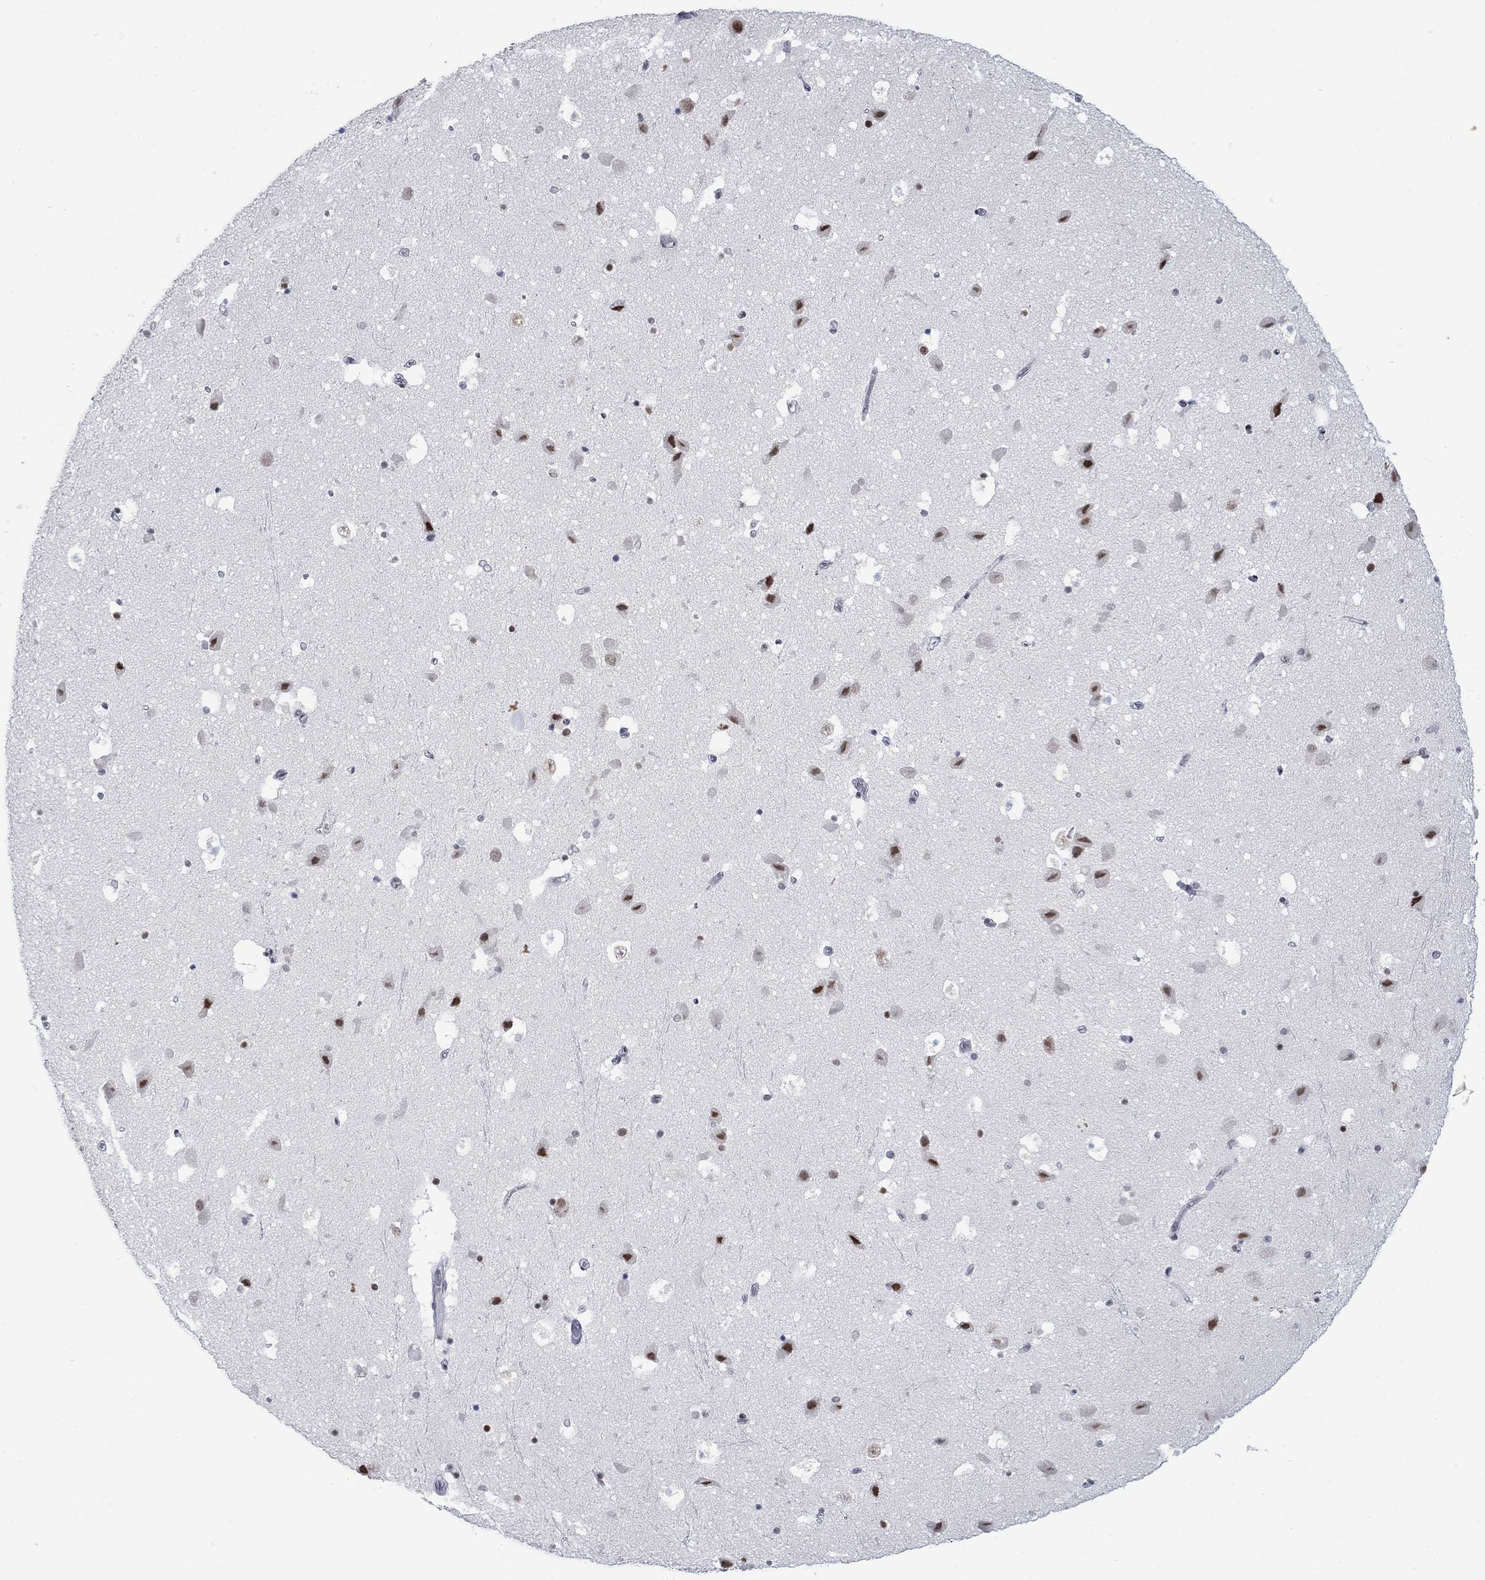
{"staining": {"intensity": "strong", "quantity": "<25%", "location": "nuclear"}, "tissue": "hippocampus", "cell_type": "Glial cells", "image_type": "normal", "snomed": [{"axis": "morphology", "description": "Normal tissue, NOS"}, {"axis": "topography", "description": "Hippocampus"}], "caption": "Brown immunohistochemical staining in normal hippocampus exhibits strong nuclear positivity in about <25% of glial cells.", "gene": "NPAS3", "patient": {"sex": "male", "age": 51}}